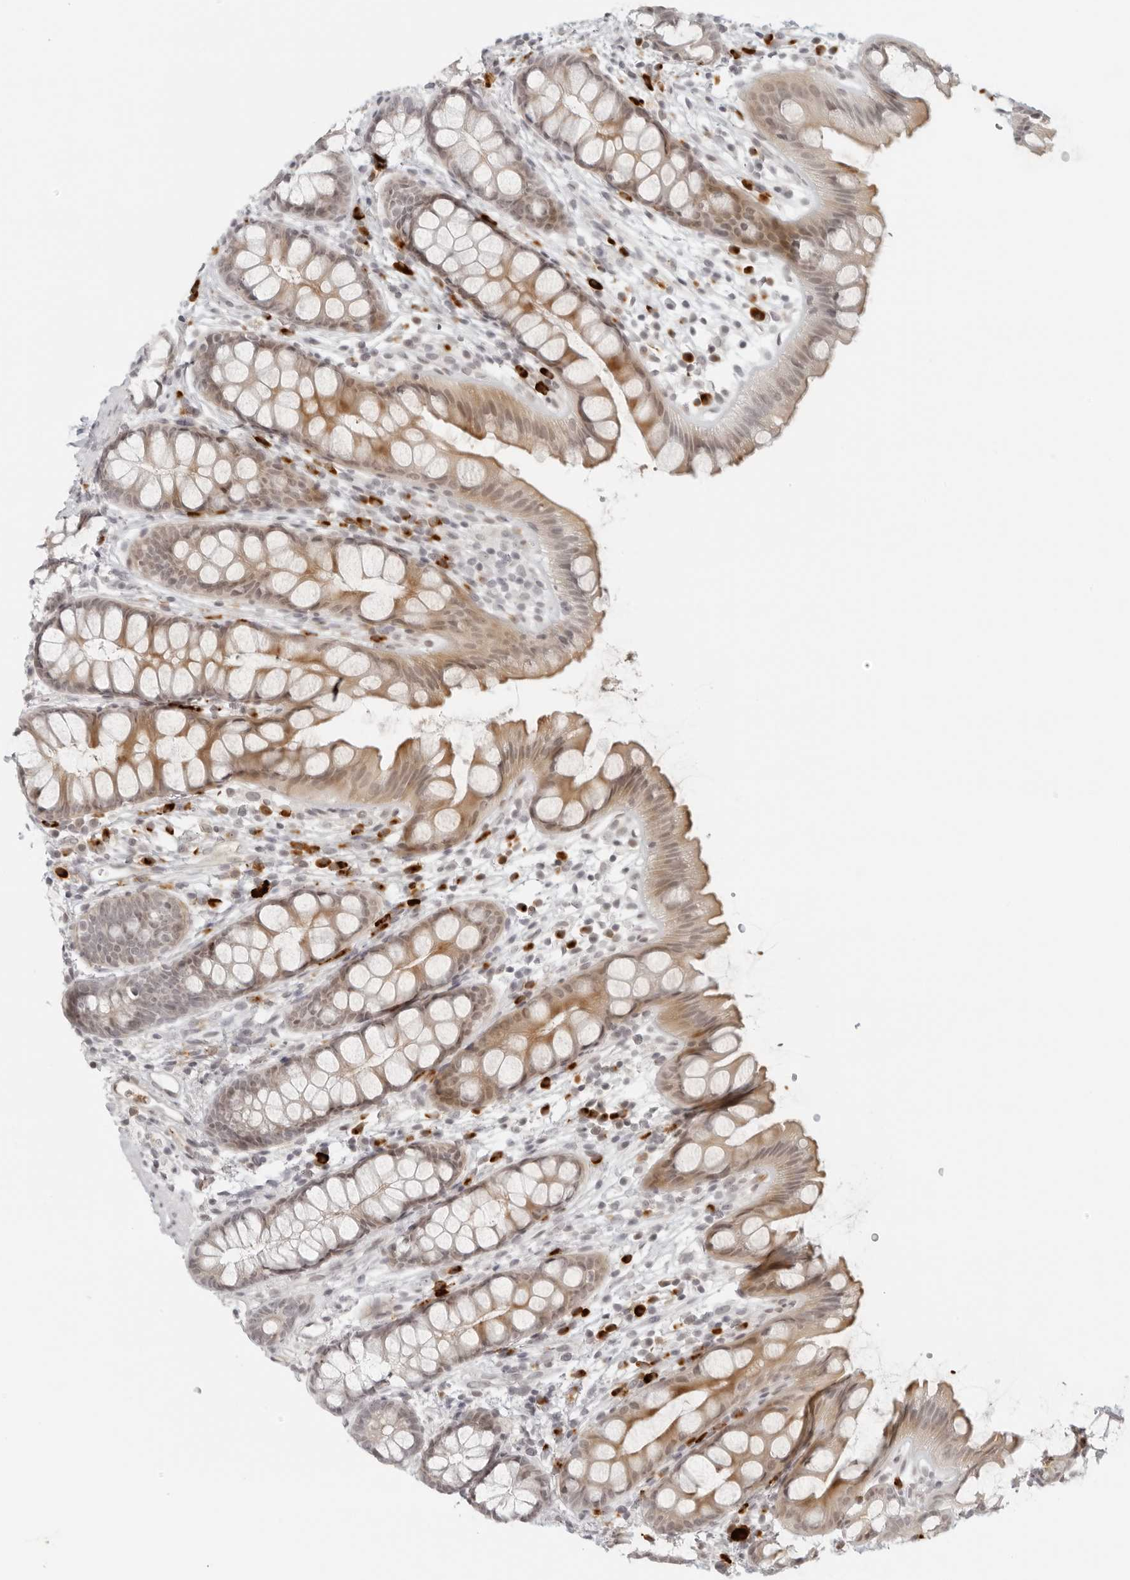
{"staining": {"intensity": "weak", "quantity": "25%-75%", "location": "cytoplasmic/membranous,nuclear"}, "tissue": "rectum", "cell_type": "Glandular cells", "image_type": "normal", "snomed": [{"axis": "morphology", "description": "Normal tissue, NOS"}, {"axis": "topography", "description": "Rectum"}], "caption": "Immunohistochemical staining of unremarkable human rectum reveals 25%-75% levels of weak cytoplasmic/membranous,nuclear protein positivity in about 25%-75% of glandular cells. (DAB (3,3'-diaminobenzidine) IHC, brown staining for protein, blue staining for nuclei).", "gene": "ZNF678", "patient": {"sex": "female", "age": 65}}